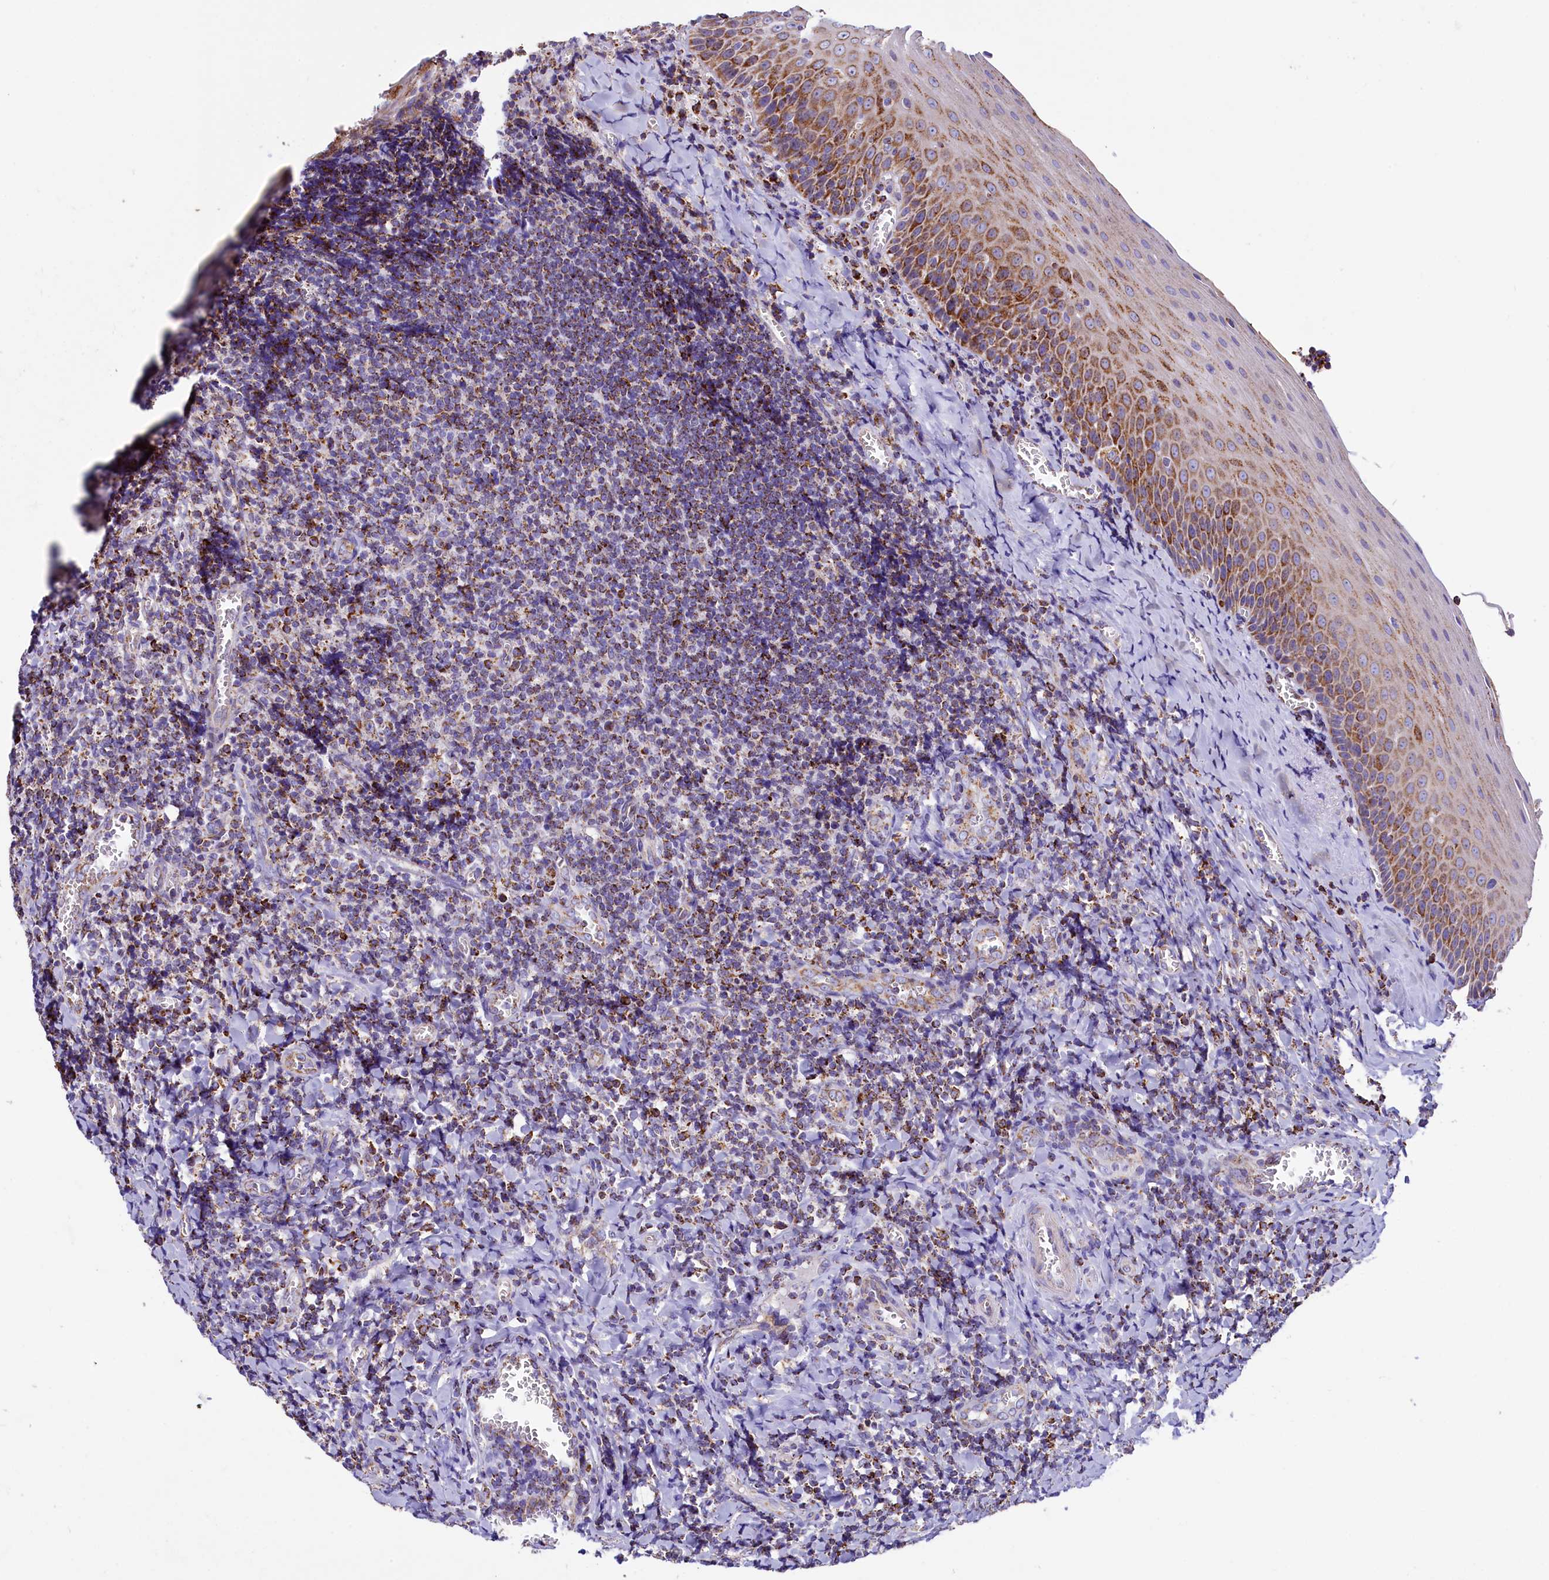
{"staining": {"intensity": "moderate", "quantity": ">75%", "location": "cytoplasmic/membranous"}, "tissue": "tonsil", "cell_type": "Germinal center cells", "image_type": "normal", "snomed": [{"axis": "morphology", "description": "Normal tissue, NOS"}, {"axis": "topography", "description": "Tonsil"}], "caption": "Moderate cytoplasmic/membranous staining is seen in approximately >75% of germinal center cells in benign tonsil. The staining was performed using DAB to visualize the protein expression in brown, while the nuclei were stained in blue with hematoxylin (Magnification: 20x).", "gene": "IDH3A", "patient": {"sex": "male", "age": 27}}